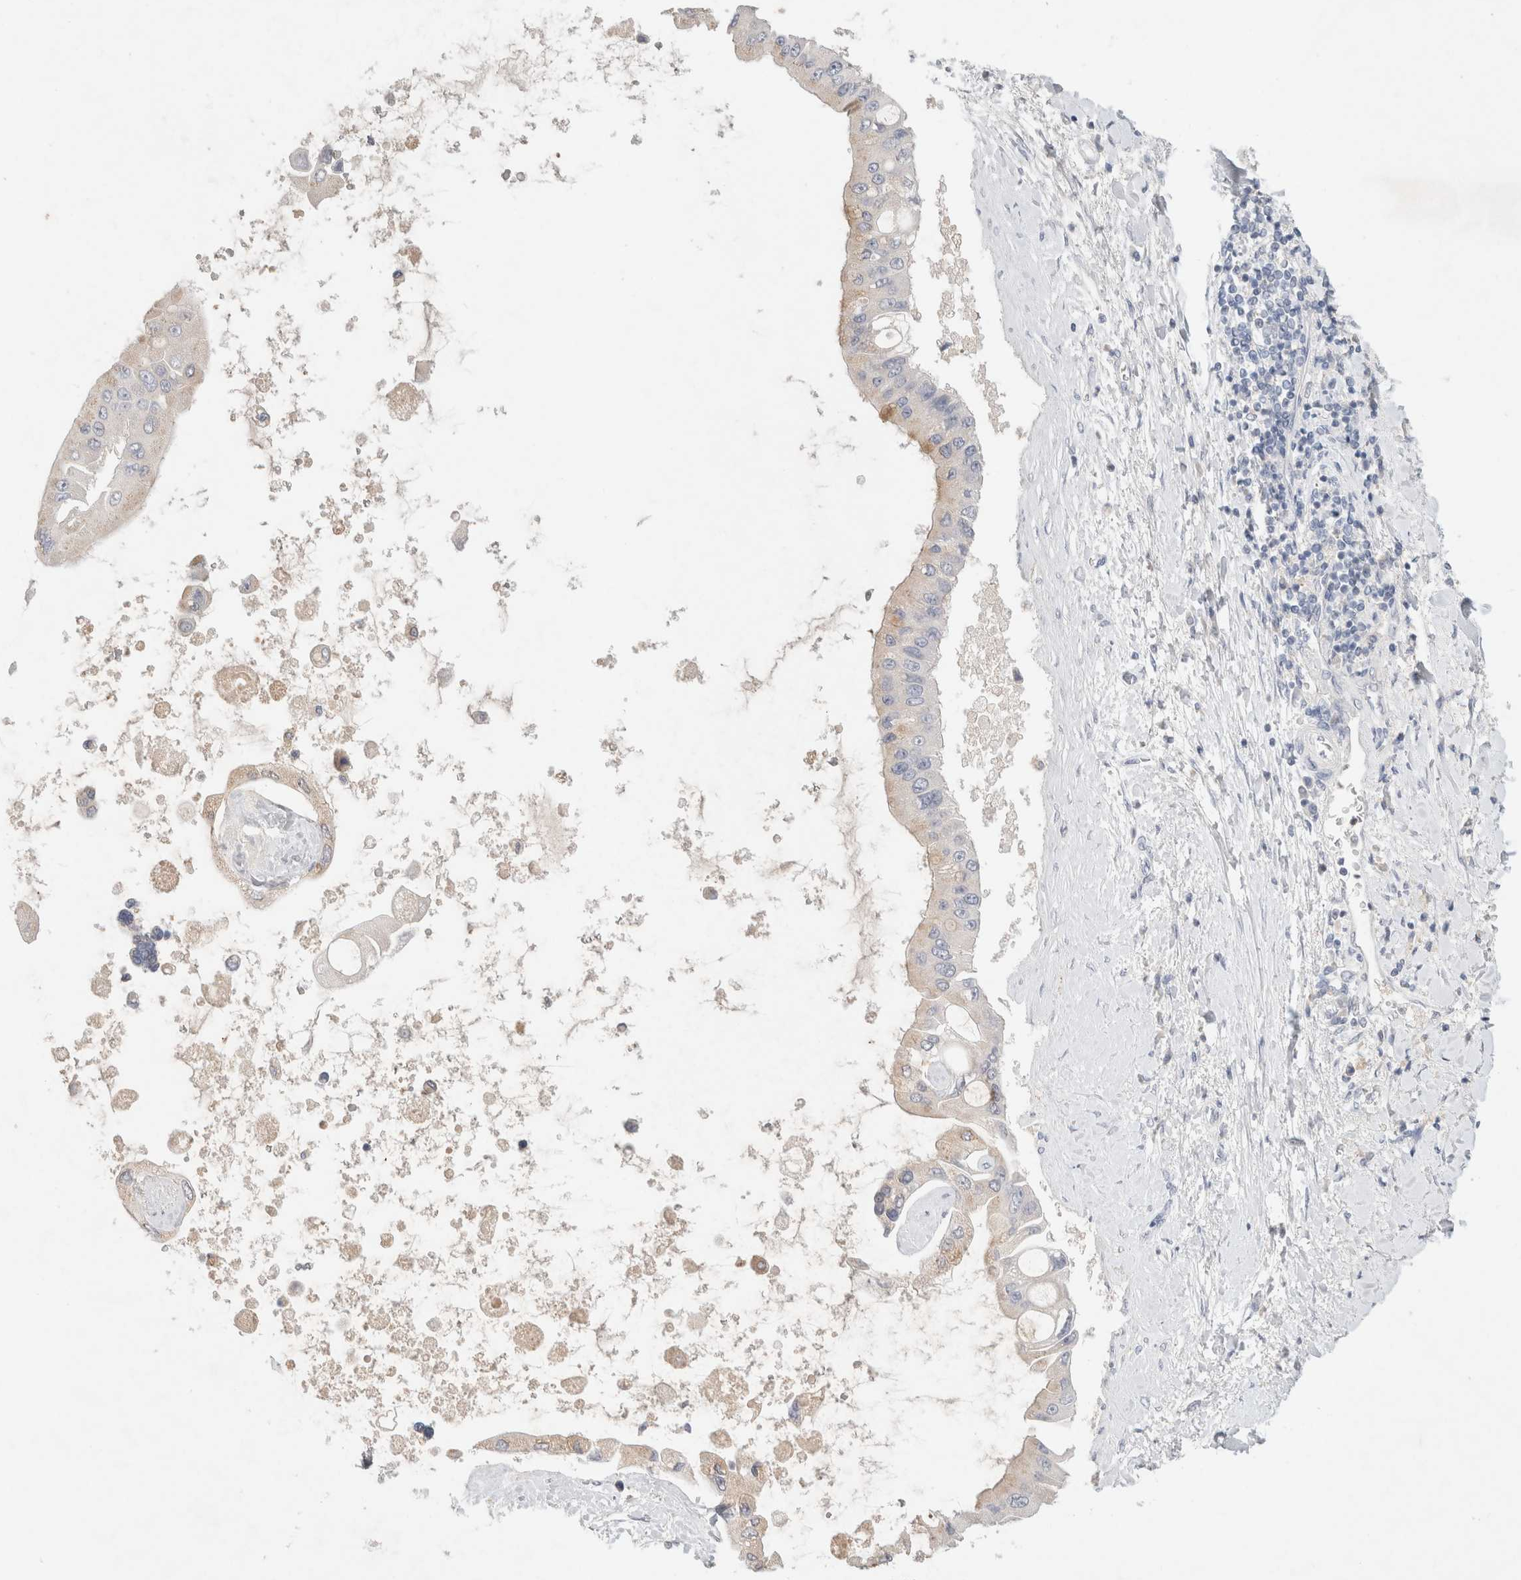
{"staining": {"intensity": "weak", "quantity": "<25%", "location": "cytoplasmic/membranous"}, "tissue": "liver cancer", "cell_type": "Tumor cells", "image_type": "cancer", "snomed": [{"axis": "morphology", "description": "Cholangiocarcinoma"}, {"axis": "topography", "description": "Liver"}], "caption": "An IHC photomicrograph of liver cancer is shown. There is no staining in tumor cells of liver cancer.", "gene": "MPP2", "patient": {"sex": "male", "age": 50}}